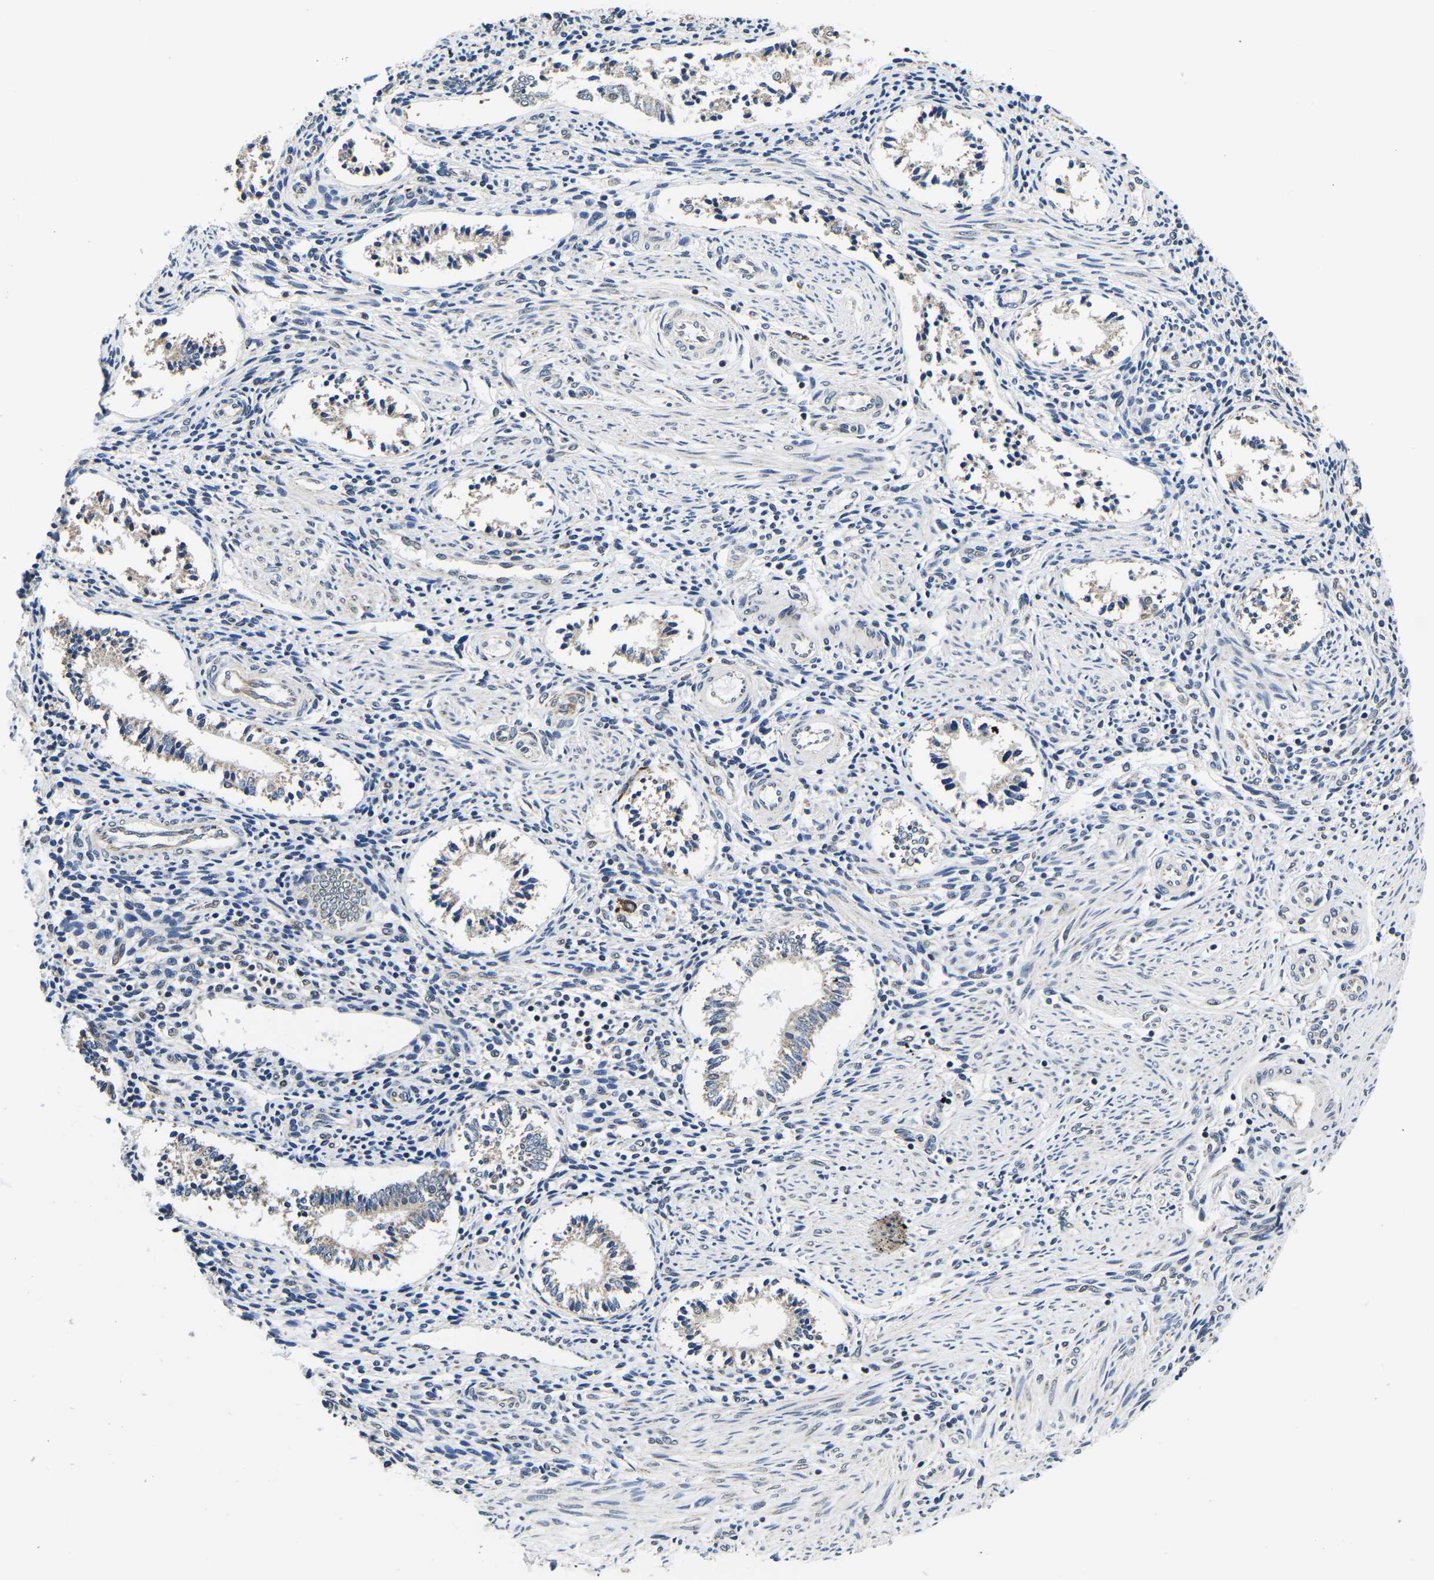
{"staining": {"intensity": "weak", "quantity": "<25%", "location": "cytoplasmic/membranous"}, "tissue": "endometrium", "cell_type": "Cells in endometrial stroma", "image_type": "normal", "snomed": [{"axis": "morphology", "description": "Normal tissue, NOS"}, {"axis": "topography", "description": "Endometrium"}], "caption": "This is an immunohistochemistry (IHC) photomicrograph of unremarkable human endometrium. There is no expression in cells in endometrial stroma.", "gene": "CCNE1", "patient": {"sex": "female", "age": 42}}